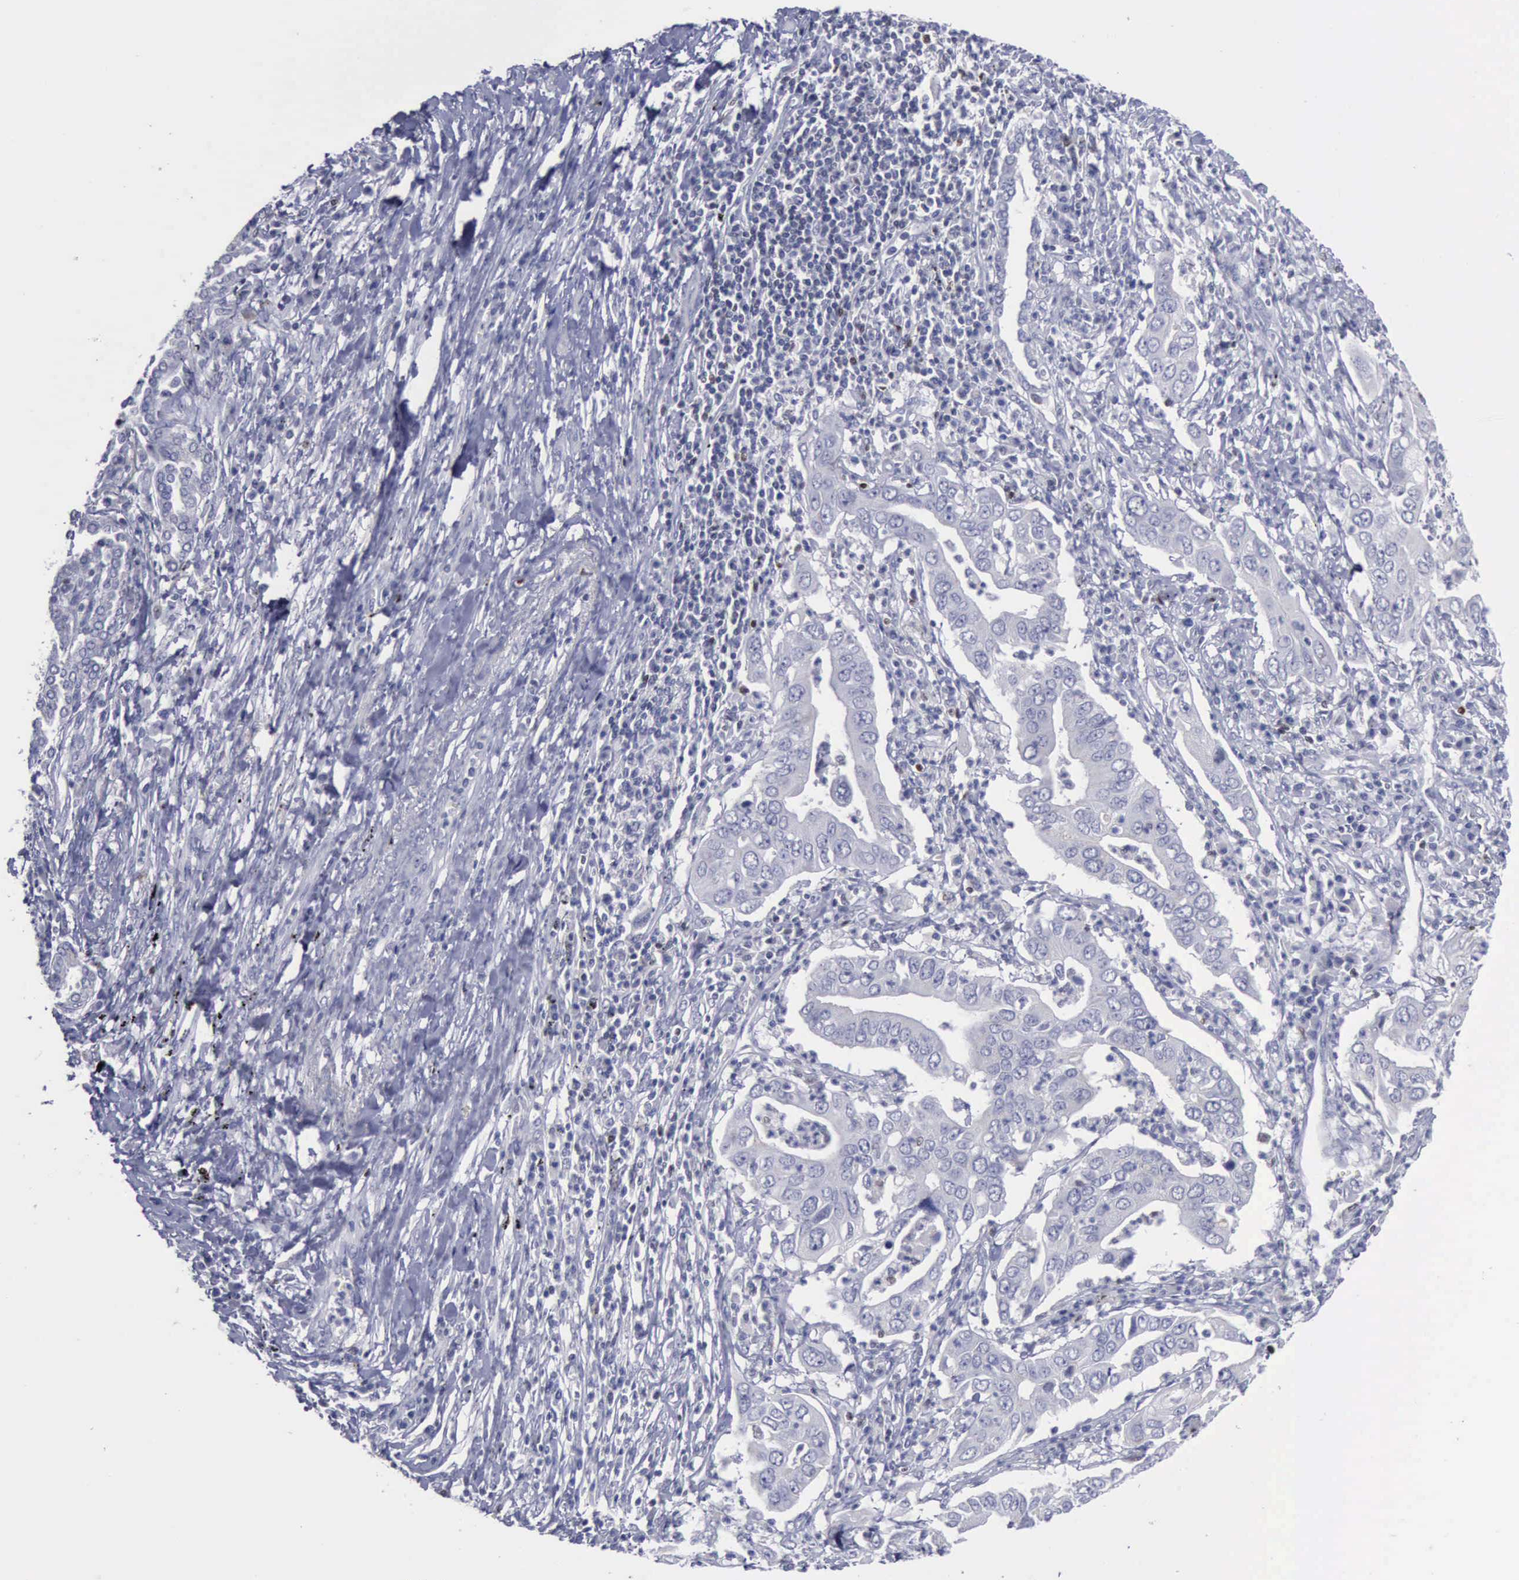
{"staining": {"intensity": "negative", "quantity": "none", "location": "none"}, "tissue": "lung cancer", "cell_type": "Tumor cells", "image_type": "cancer", "snomed": [{"axis": "morphology", "description": "Adenocarcinoma, NOS"}, {"axis": "topography", "description": "Lung"}], "caption": "Tumor cells are negative for brown protein staining in lung adenocarcinoma.", "gene": "SATB2", "patient": {"sex": "male", "age": 48}}